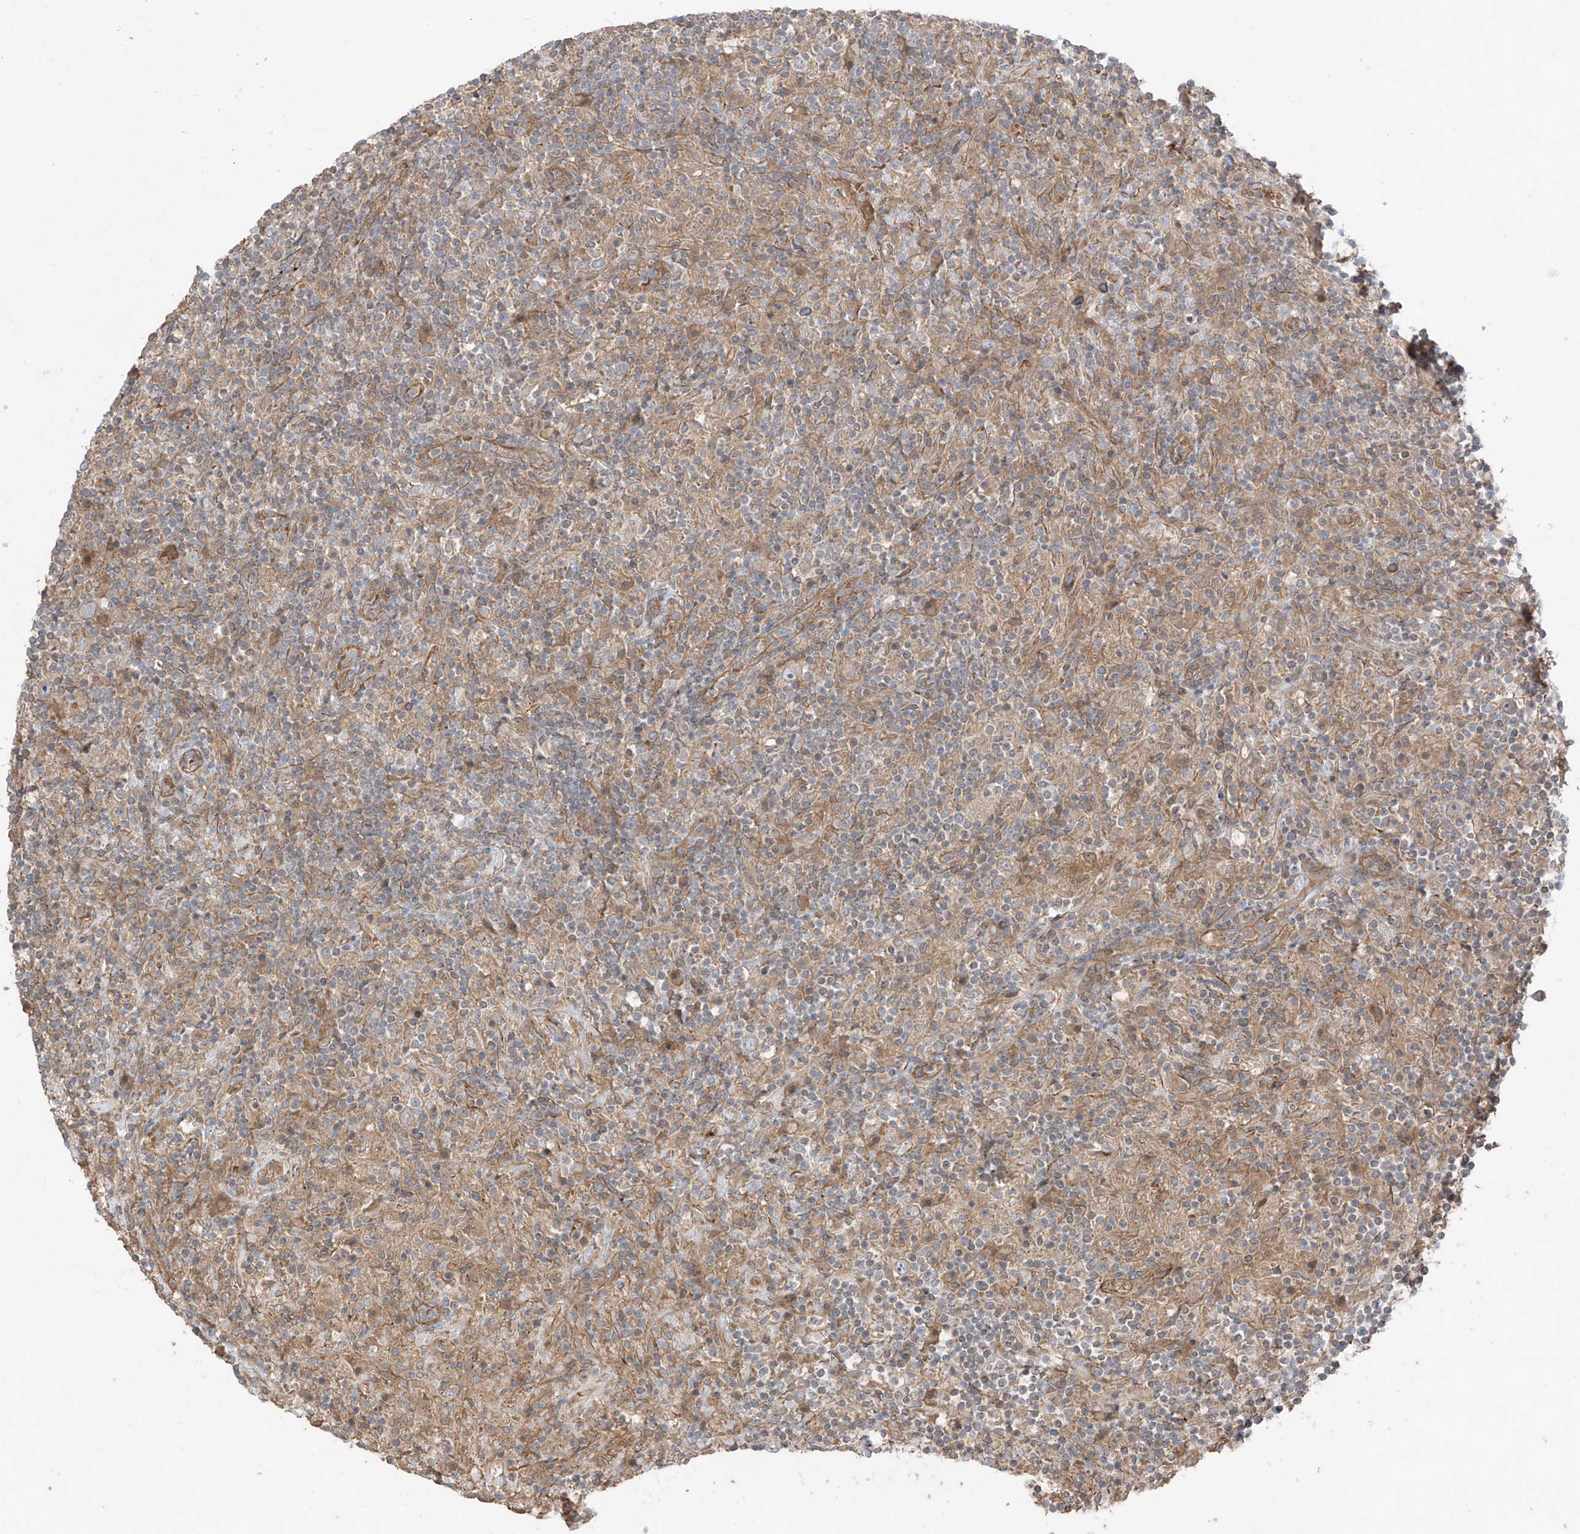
{"staining": {"intensity": "negative", "quantity": "none", "location": "none"}, "tissue": "lymphoma", "cell_type": "Tumor cells", "image_type": "cancer", "snomed": [{"axis": "morphology", "description": "Hodgkin's disease, NOS"}, {"axis": "topography", "description": "Lymph node"}], "caption": "Tumor cells are negative for brown protein staining in lymphoma.", "gene": "TRMU", "patient": {"sex": "male", "age": 70}}